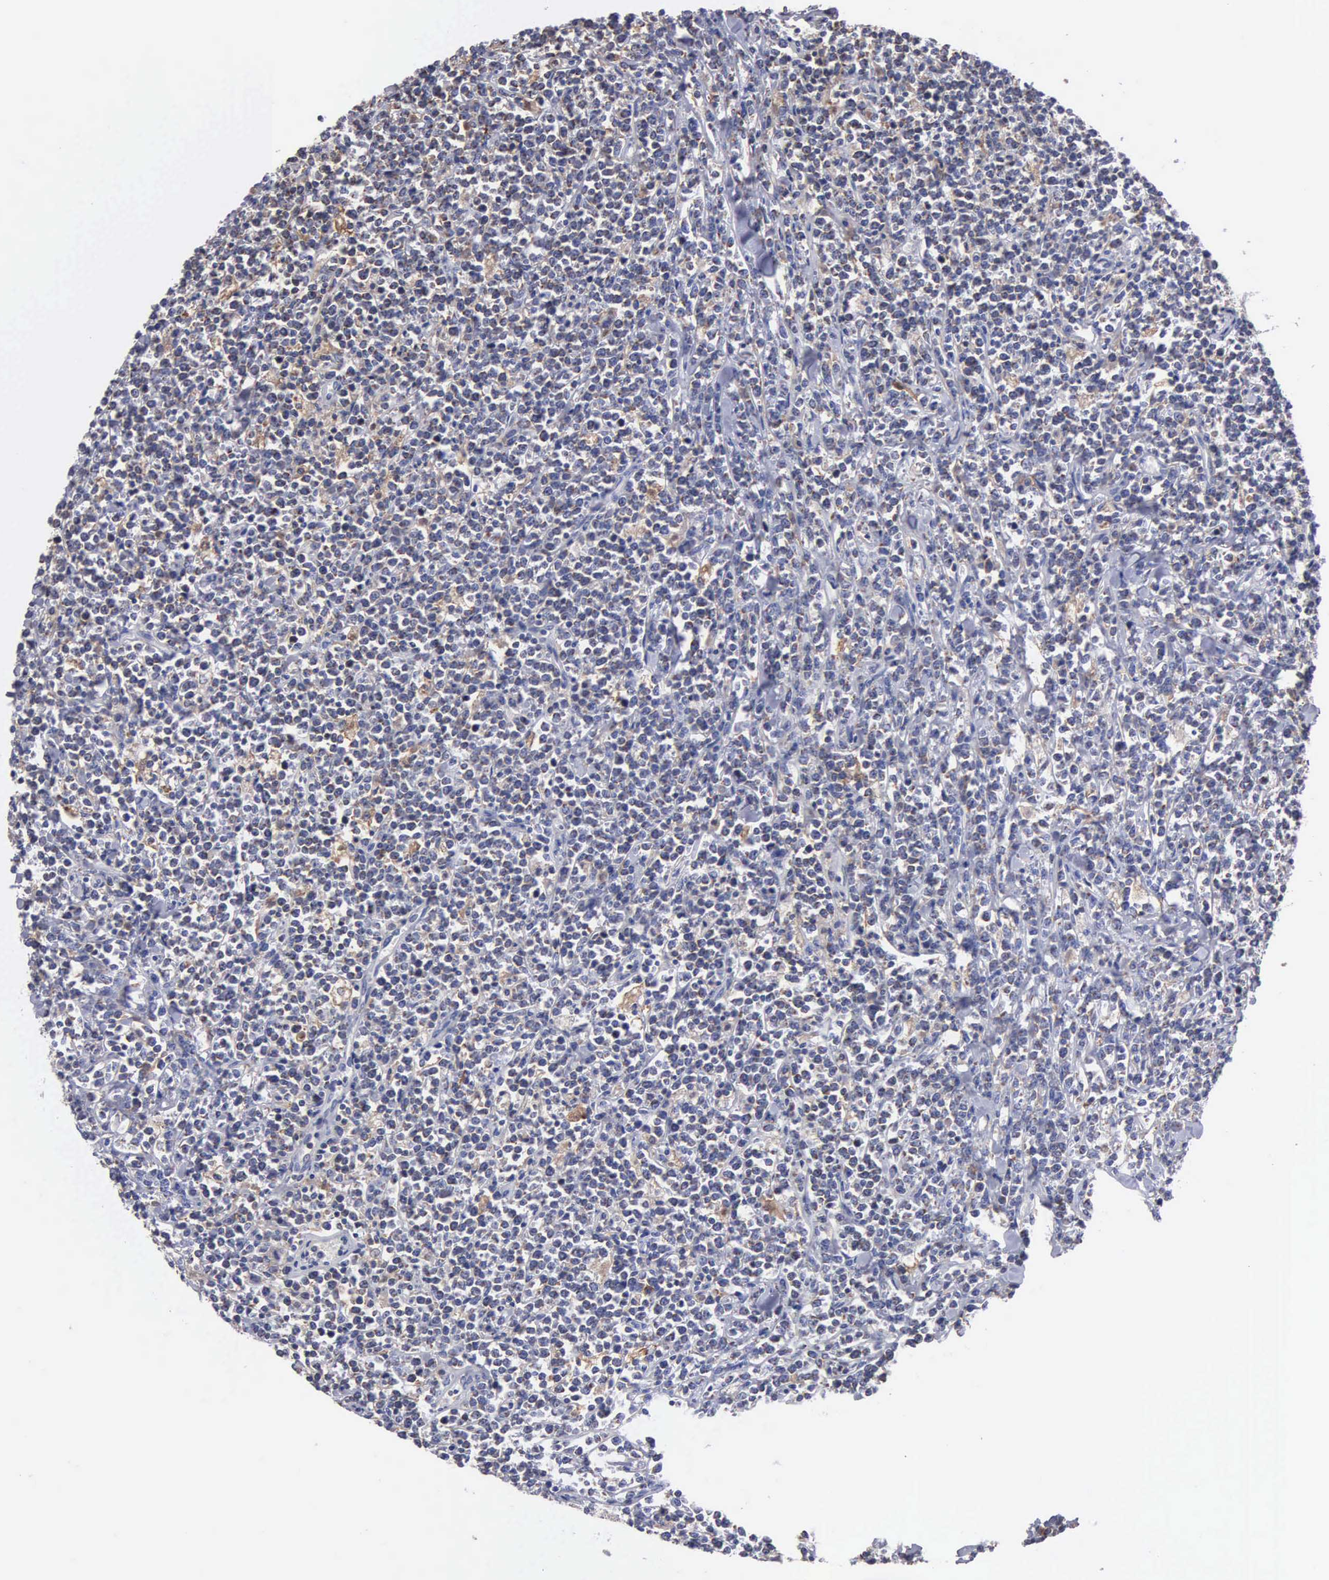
{"staining": {"intensity": "negative", "quantity": "none", "location": "none"}, "tissue": "lymphoma", "cell_type": "Tumor cells", "image_type": "cancer", "snomed": [{"axis": "morphology", "description": "Malignant lymphoma, non-Hodgkin's type, High grade"}, {"axis": "topography", "description": "Small intestine"}, {"axis": "topography", "description": "Colon"}], "caption": "Tumor cells are negative for brown protein staining in high-grade malignant lymphoma, non-Hodgkin's type.", "gene": "PTGS2", "patient": {"sex": "male", "age": 8}}